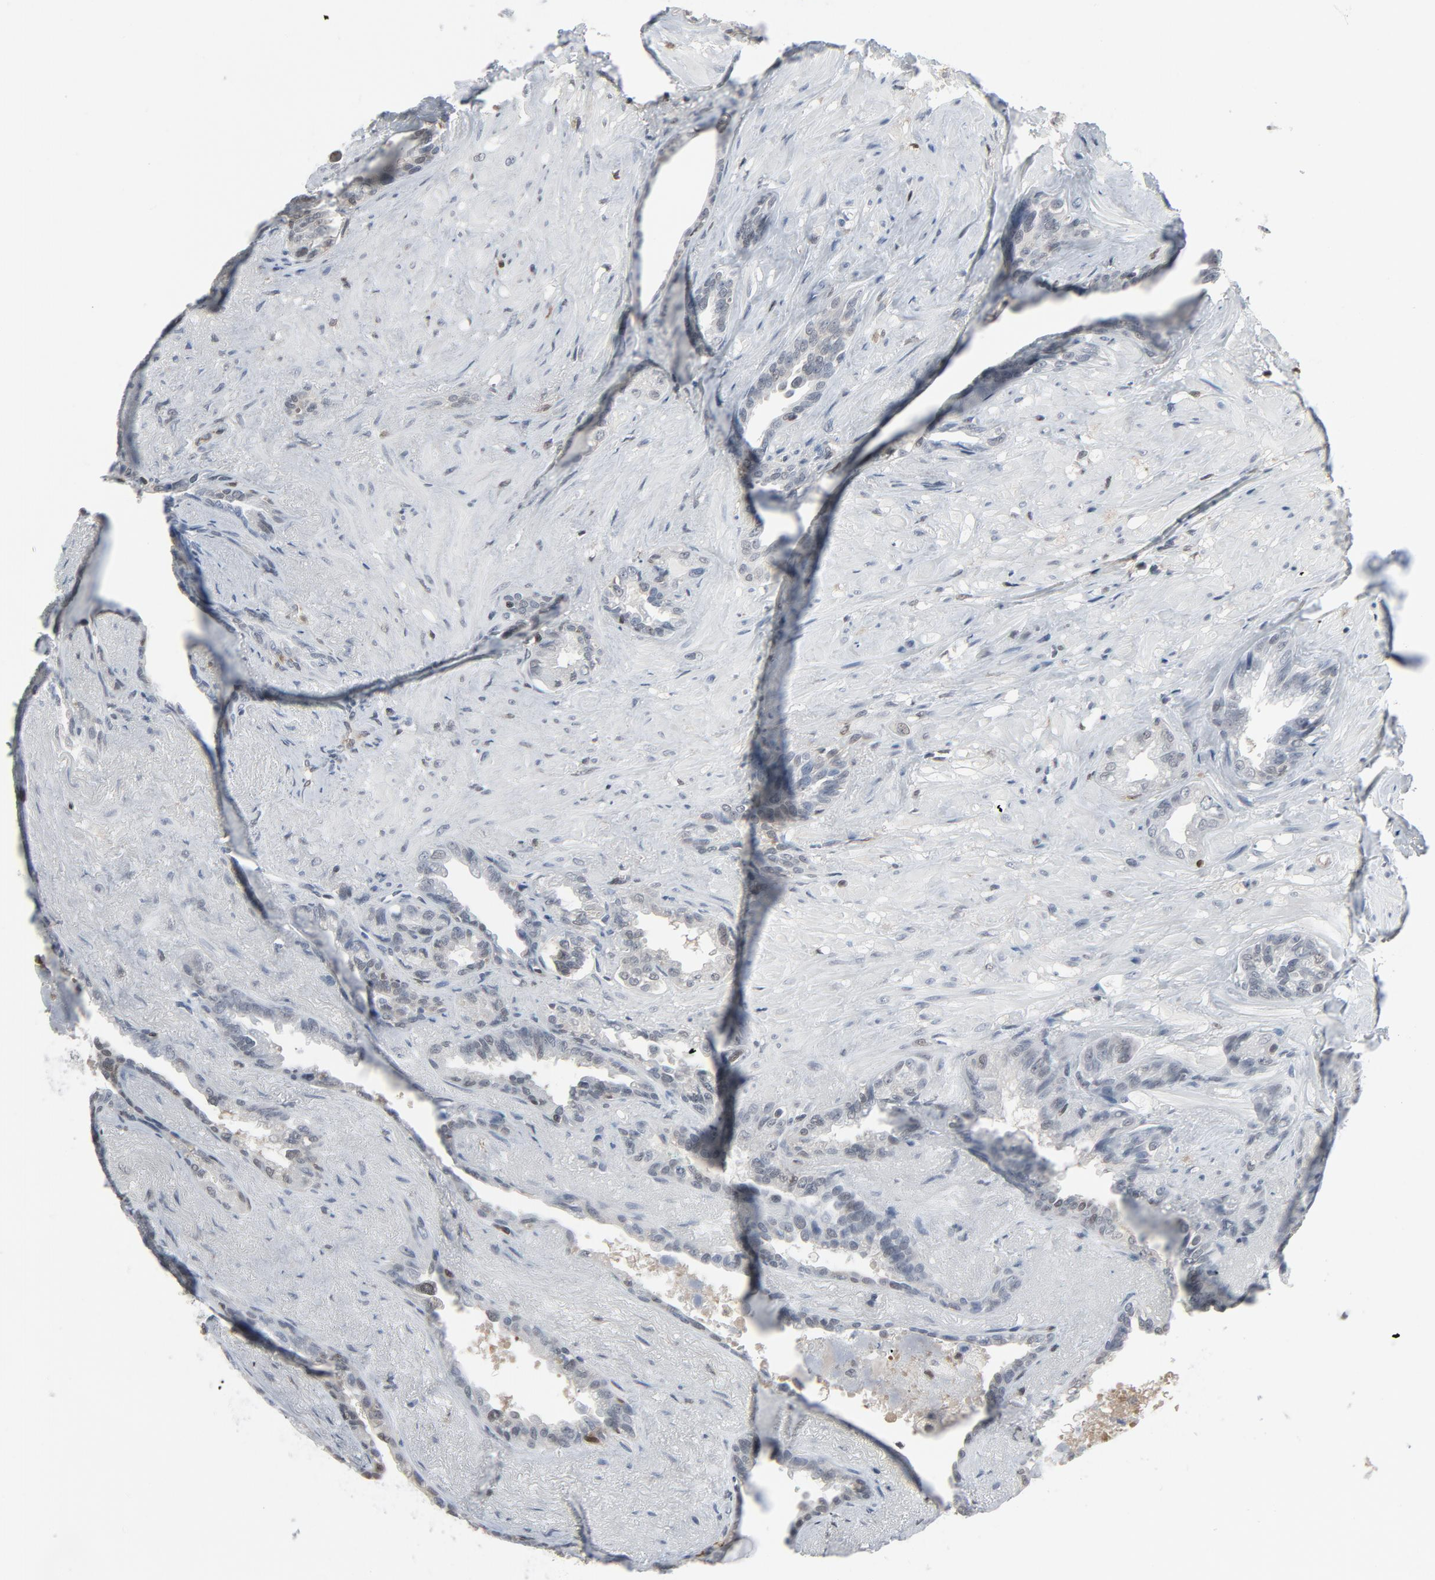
{"staining": {"intensity": "negative", "quantity": "none", "location": "none"}, "tissue": "seminal vesicle", "cell_type": "Glandular cells", "image_type": "normal", "snomed": [{"axis": "morphology", "description": "Normal tissue, NOS"}, {"axis": "topography", "description": "Seminal veicle"}], "caption": "IHC of benign seminal vesicle exhibits no positivity in glandular cells.", "gene": "STAT5A", "patient": {"sex": "male", "age": 61}}